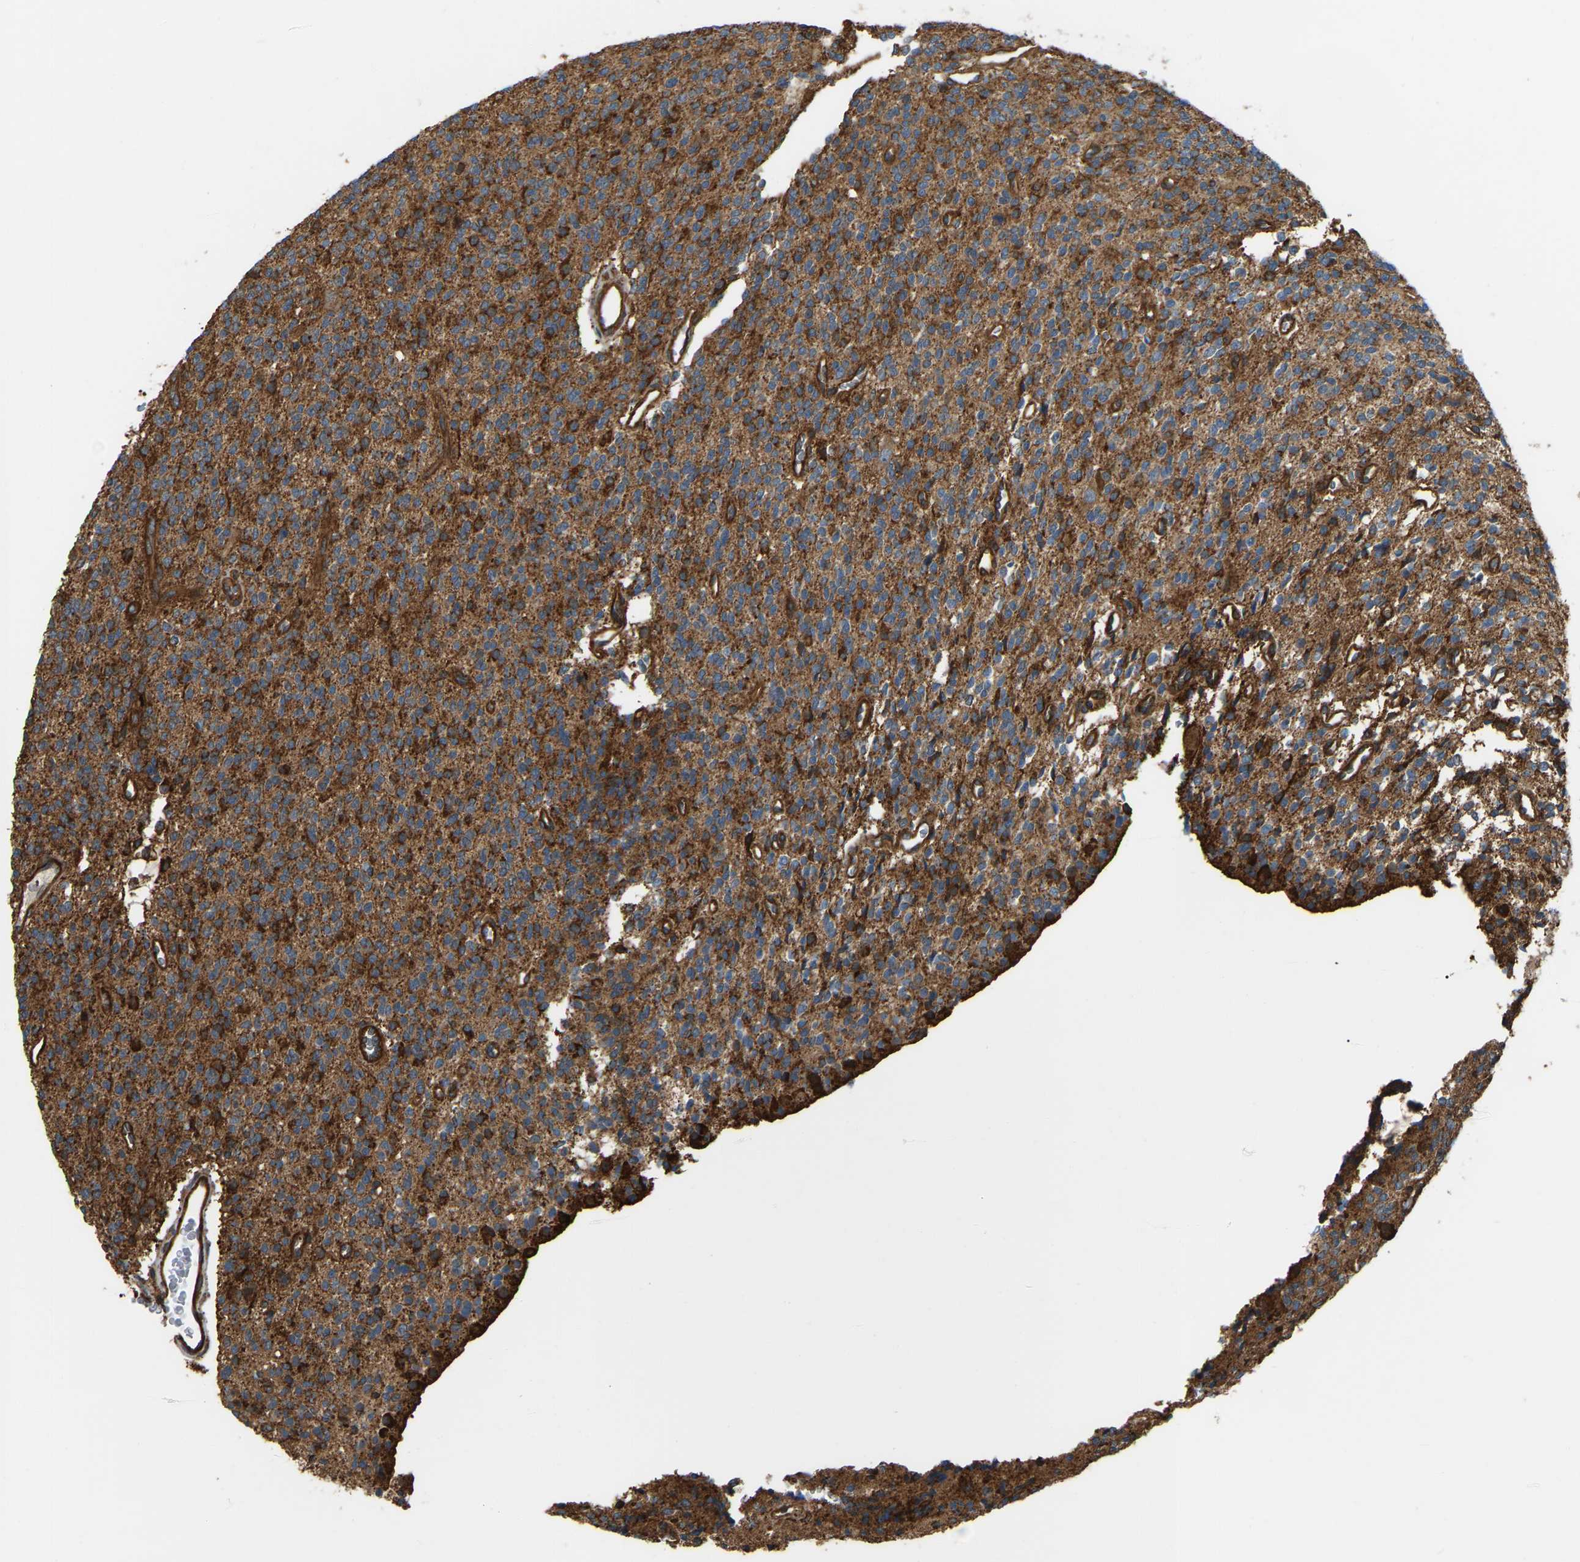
{"staining": {"intensity": "moderate", "quantity": ">75%", "location": "cytoplasmic/membranous"}, "tissue": "glioma", "cell_type": "Tumor cells", "image_type": "cancer", "snomed": [{"axis": "morphology", "description": "Glioma, malignant, High grade"}, {"axis": "topography", "description": "Brain"}], "caption": "The immunohistochemical stain highlights moderate cytoplasmic/membranous expression in tumor cells of malignant high-grade glioma tissue.", "gene": "SAMD9L", "patient": {"sex": "male", "age": 34}}